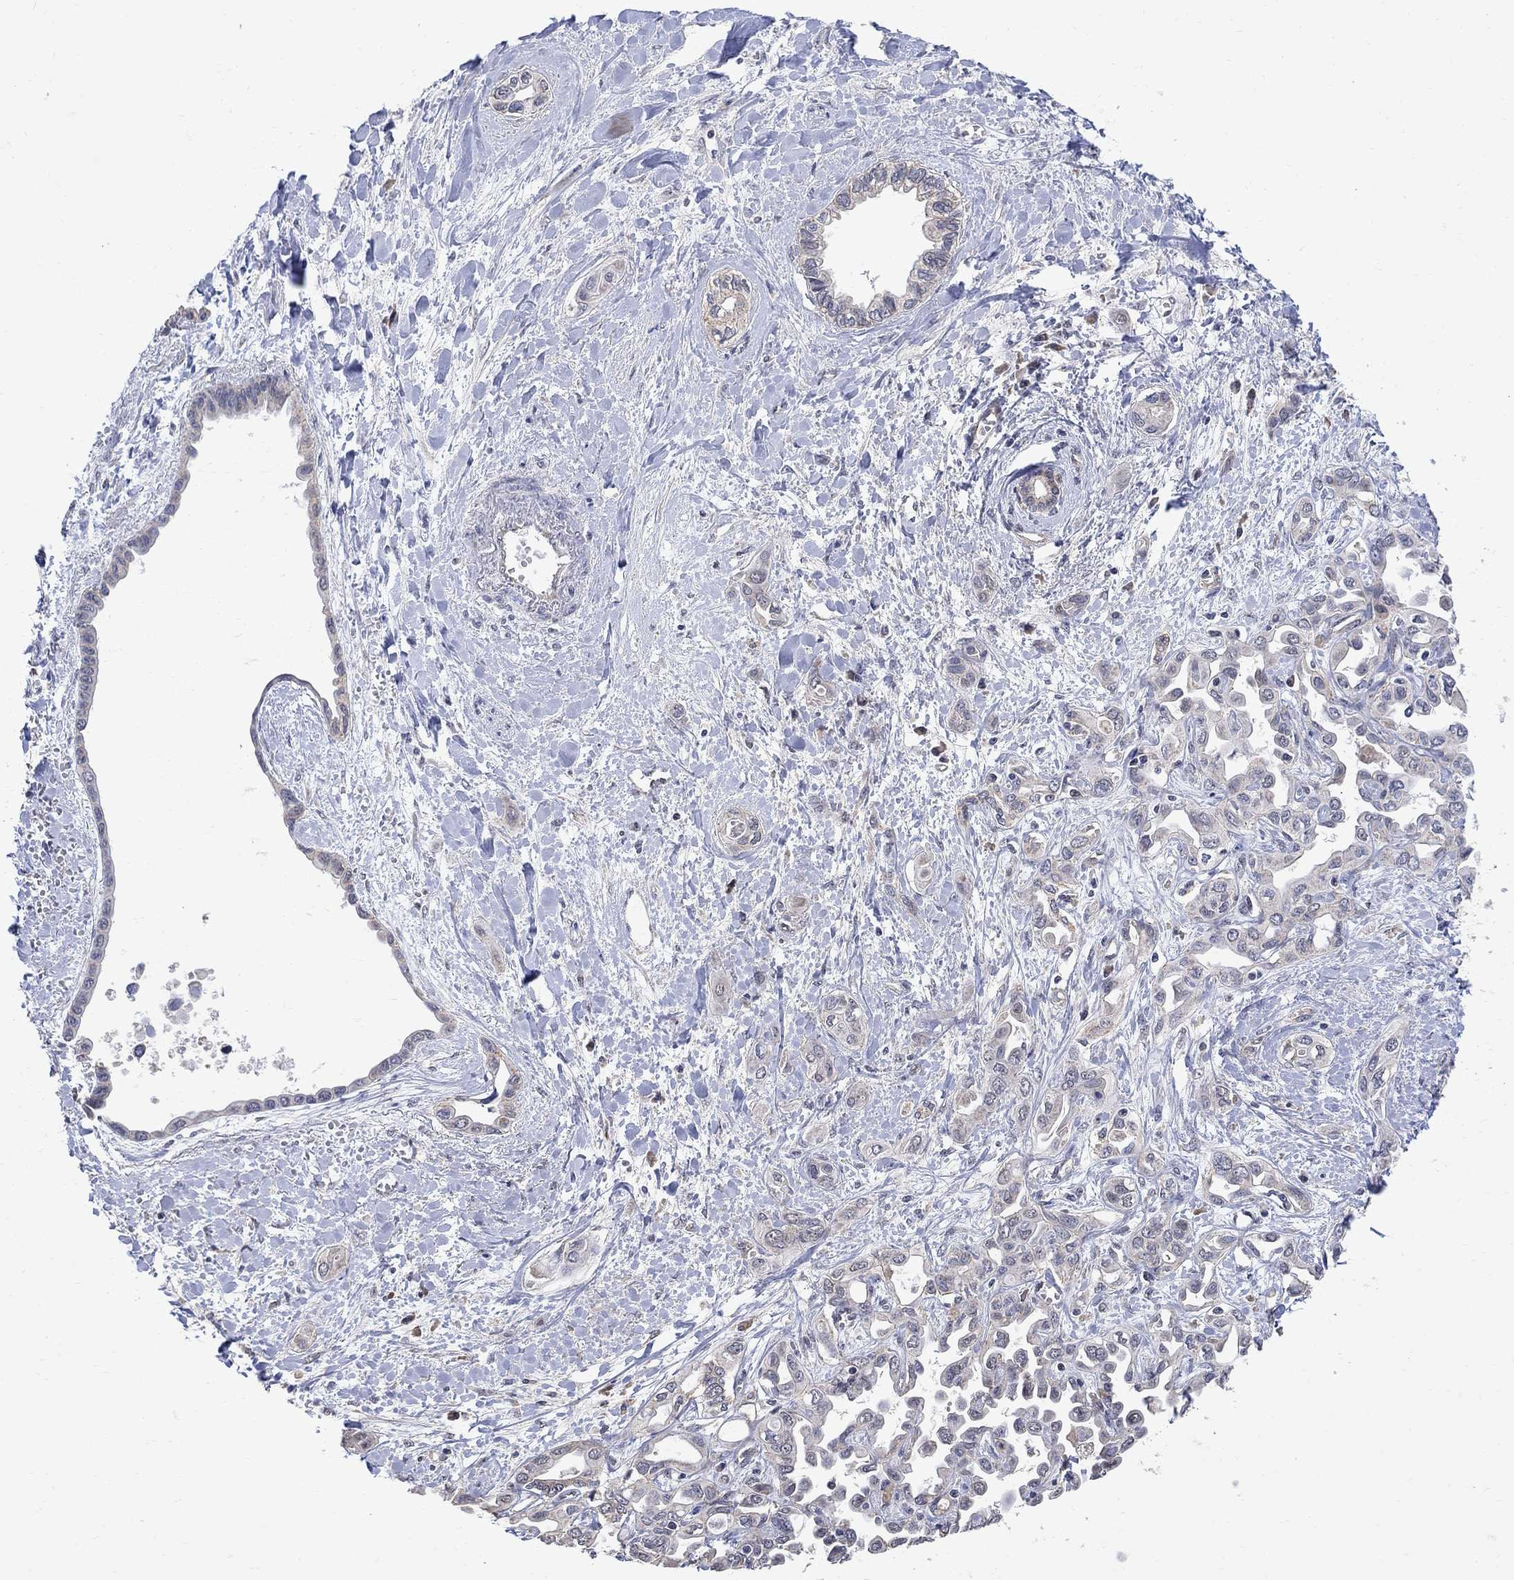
{"staining": {"intensity": "negative", "quantity": "none", "location": "none"}, "tissue": "liver cancer", "cell_type": "Tumor cells", "image_type": "cancer", "snomed": [{"axis": "morphology", "description": "Cholangiocarcinoma"}, {"axis": "topography", "description": "Liver"}], "caption": "Human liver cancer (cholangiocarcinoma) stained for a protein using IHC exhibits no expression in tumor cells.", "gene": "ANKRA2", "patient": {"sex": "female", "age": 64}}